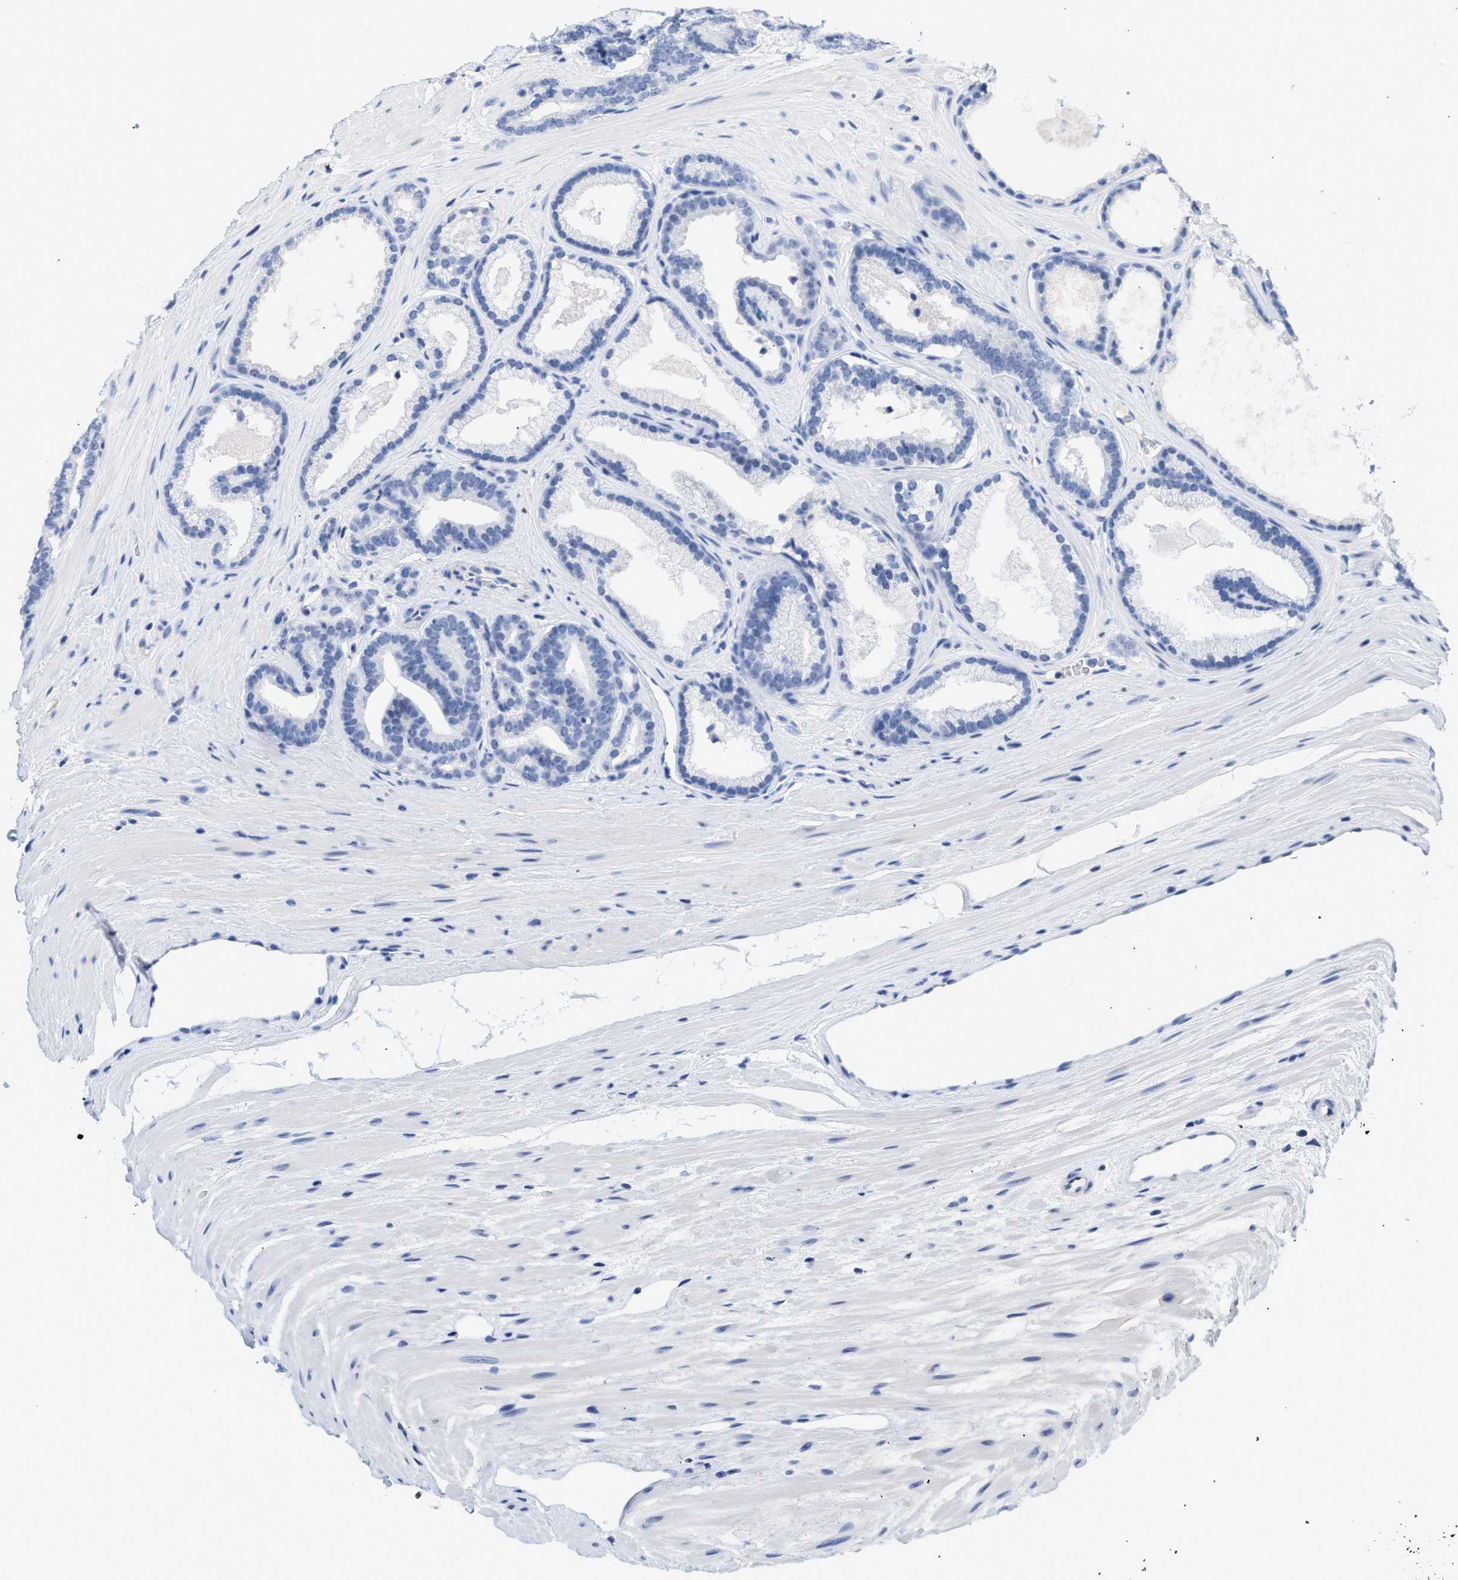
{"staining": {"intensity": "negative", "quantity": "none", "location": "none"}, "tissue": "prostate cancer", "cell_type": "Tumor cells", "image_type": "cancer", "snomed": [{"axis": "morphology", "description": "Adenocarcinoma, High grade"}, {"axis": "topography", "description": "Prostate"}], "caption": "IHC micrograph of neoplastic tissue: human prostate cancer stained with DAB demonstrates no significant protein positivity in tumor cells.", "gene": "BOLL", "patient": {"sex": "male", "age": 60}}